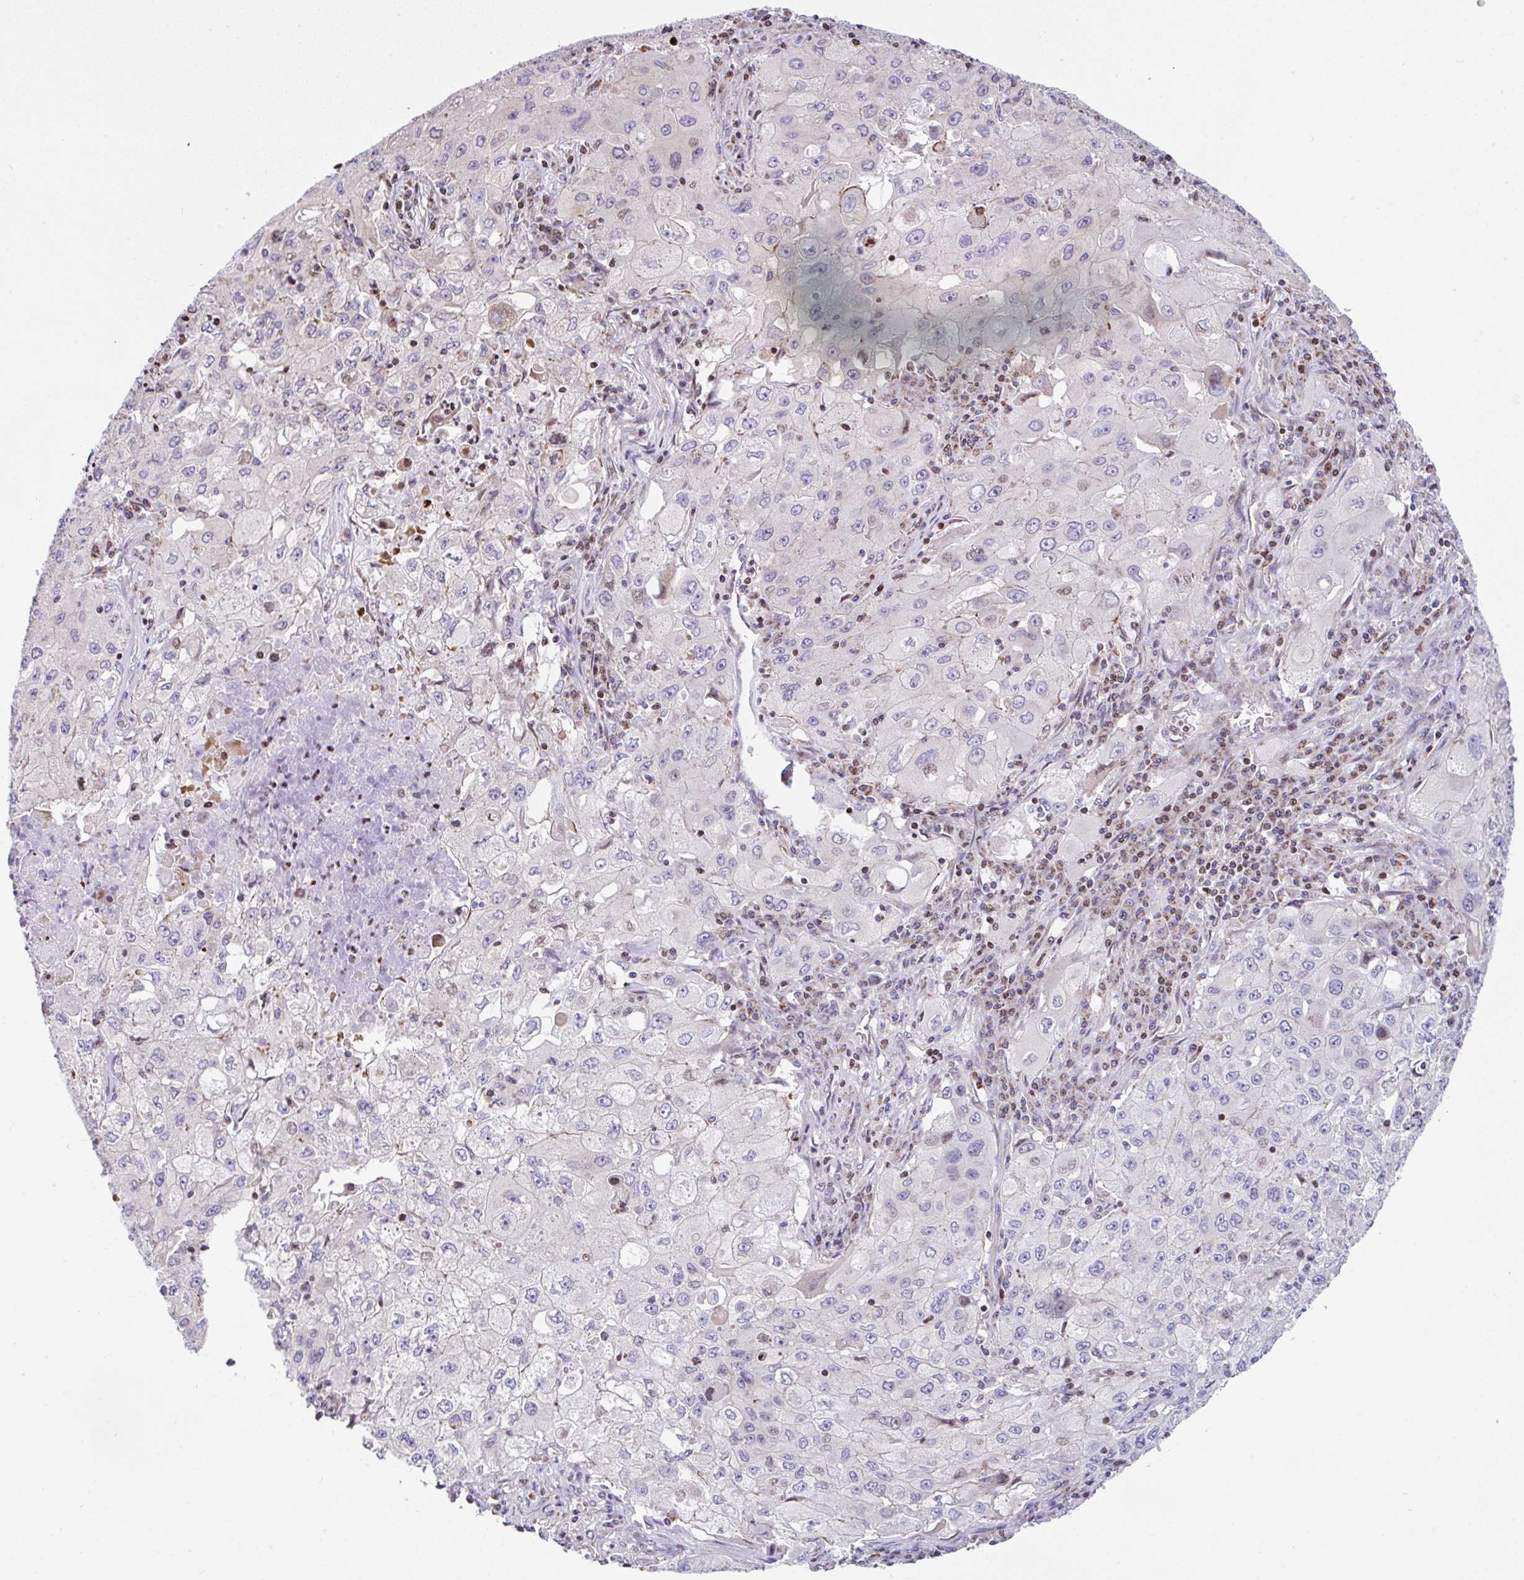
{"staining": {"intensity": "weak", "quantity": "<25%", "location": "cytoplasmic/membranous,nuclear"}, "tissue": "lung cancer", "cell_type": "Tumor cells", "image_type": "cancer", "snomed": [{"axis": "morphology", "description": "Squamous cell carcinoma, NOS"}, {"axis": "topography", "description": "Lung"}], "caption": "Tumor cells show no significant protein staining in lung squamous cell carcinoma.", "gene": "FIGNL1", "patient": {"sex": "male", "age": 63}}